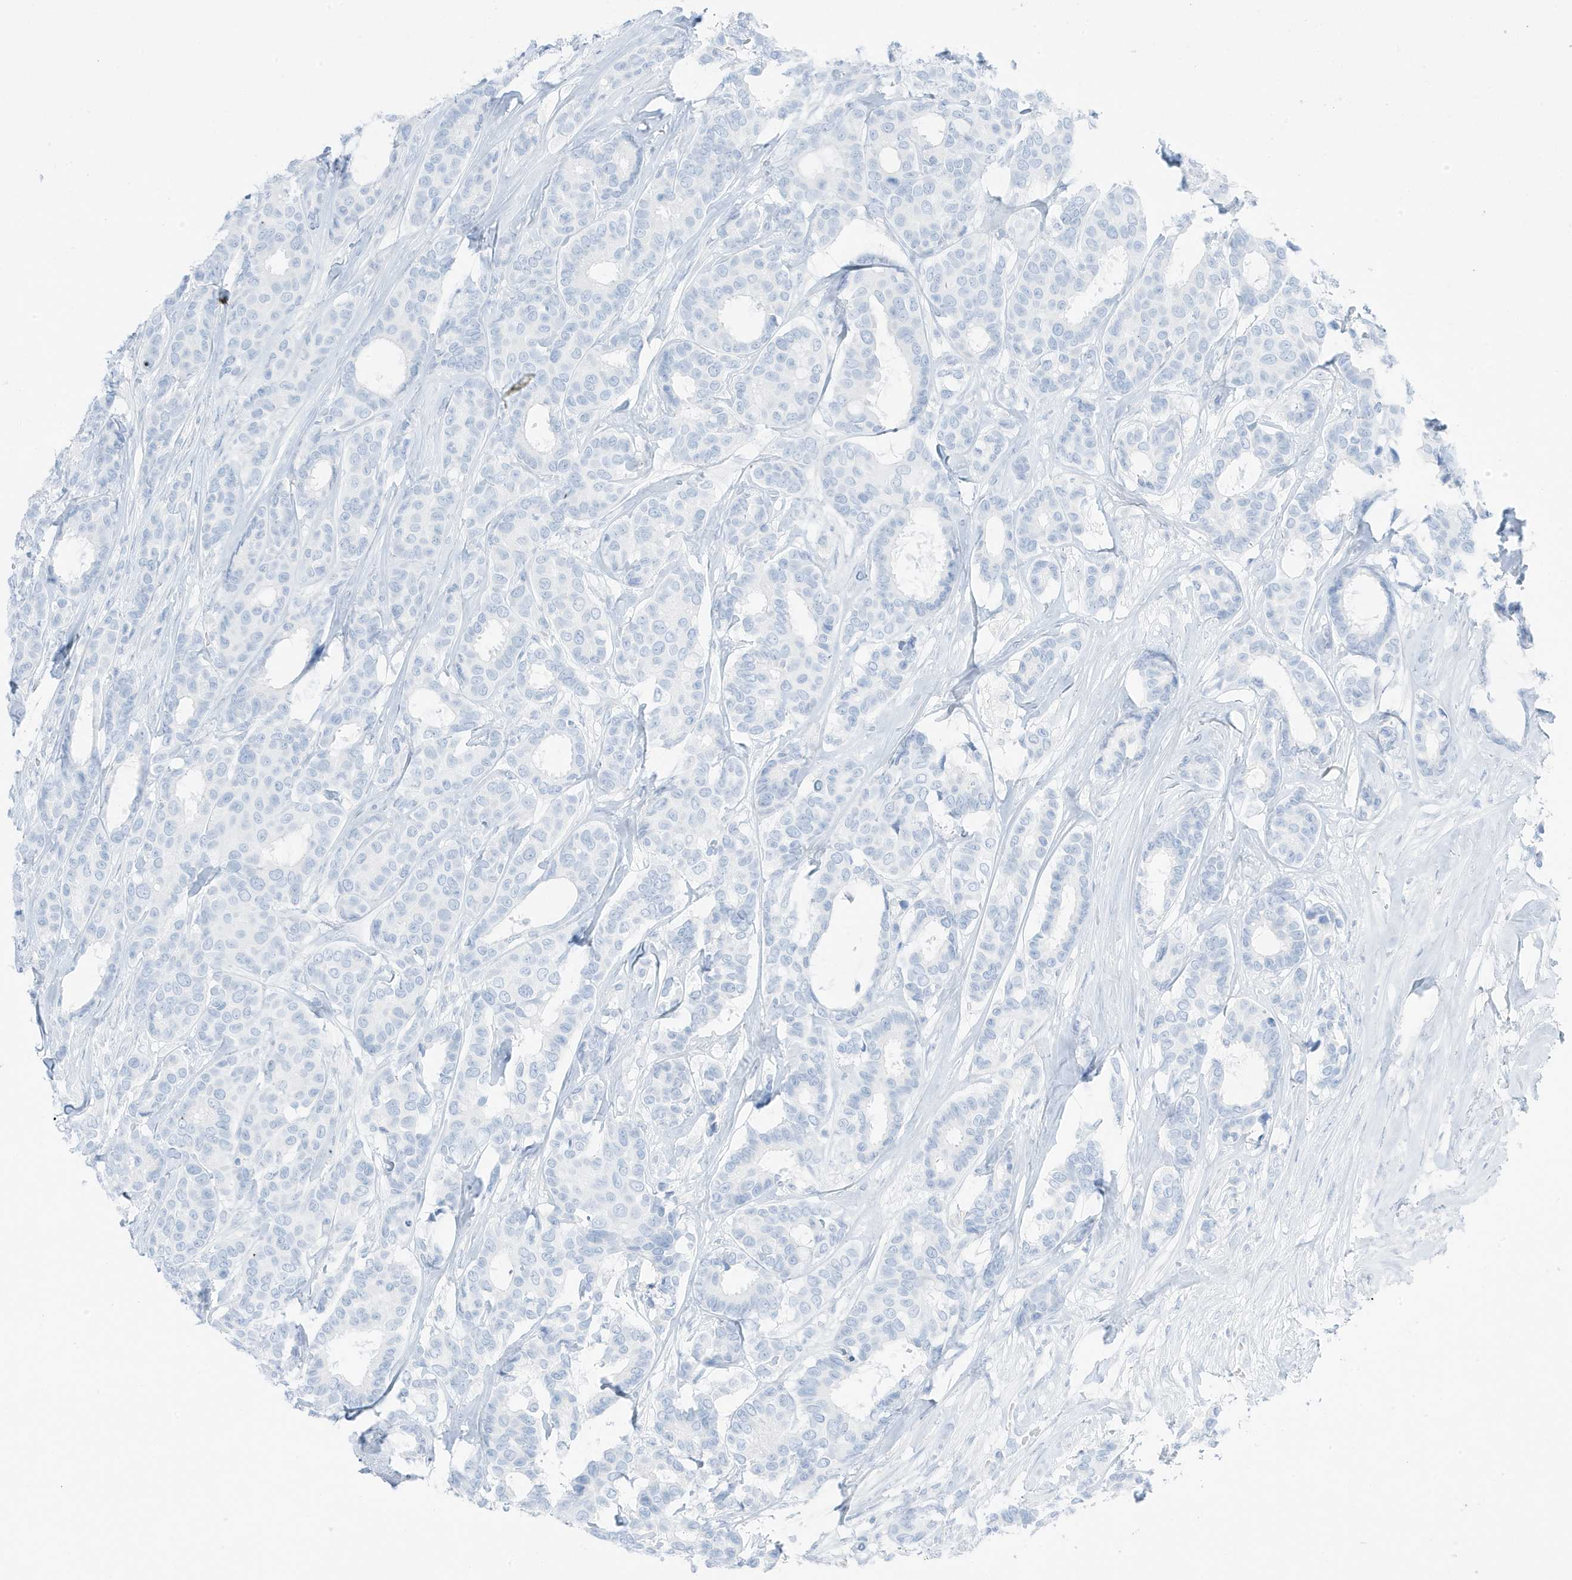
{"staining": {"intensity": "negative", "quantity": "none", "location": "none"}, "tissue": "breast cancer", "cell_type": "Tumor cells", "image_type": "cancer", "snomed": [{"axis": "morphology", "description": "Duct carcinoma"}, {"axis": "topography", "description": "Breast"}], "caption": "Tumor cells are negative for brown protein staining in infiltrating ductal carcinoma (breast). The staining is performed using DAB brown chromogen with nuclei counter-stained in using hematoxylin.", "gene": "SLC22A13", "patient": {"sex": "female", "age": 87}}